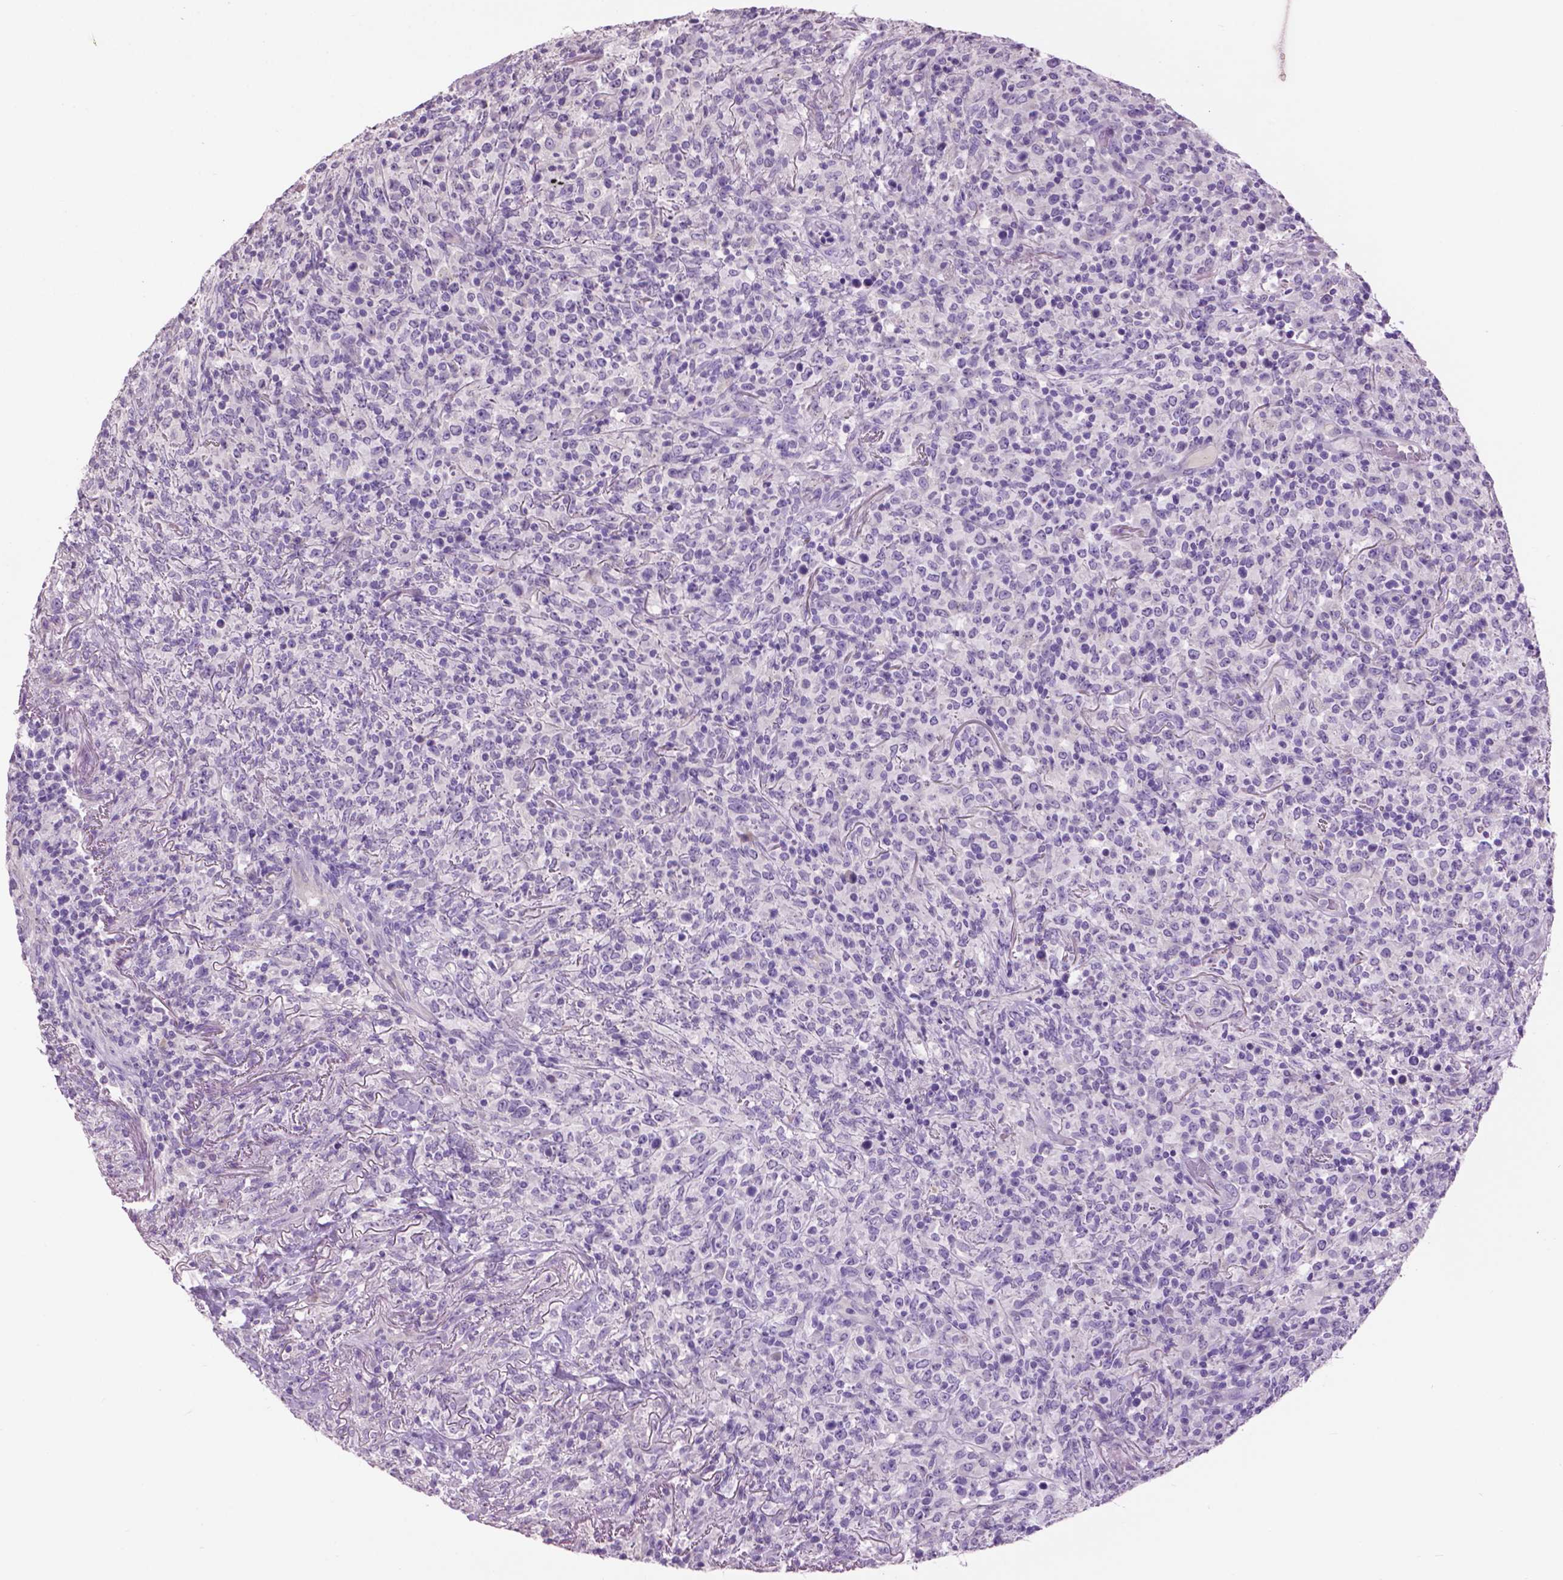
{"staining": {"intensity": "negative", "quantity": "none", "location": "none"}, "tissue": "lymphoma", "cell_type": "Tumor cells", "image_type": "cancer", "snomed": [{"axis": "morphology", "description": "Malignant lymphoma, non-Hodgkin's type, High grade"}, {"axis": "topography", "description": "Lung"}], "caption": "This is a image of immunohistochemistry (IHC) staining of malignant lymphoma, non-Hodgkin's type (high-grade), which shows no positivity in tumor cells.", "gene": "CRYBA4", "patient": {"sex": "male", "age": 79}}